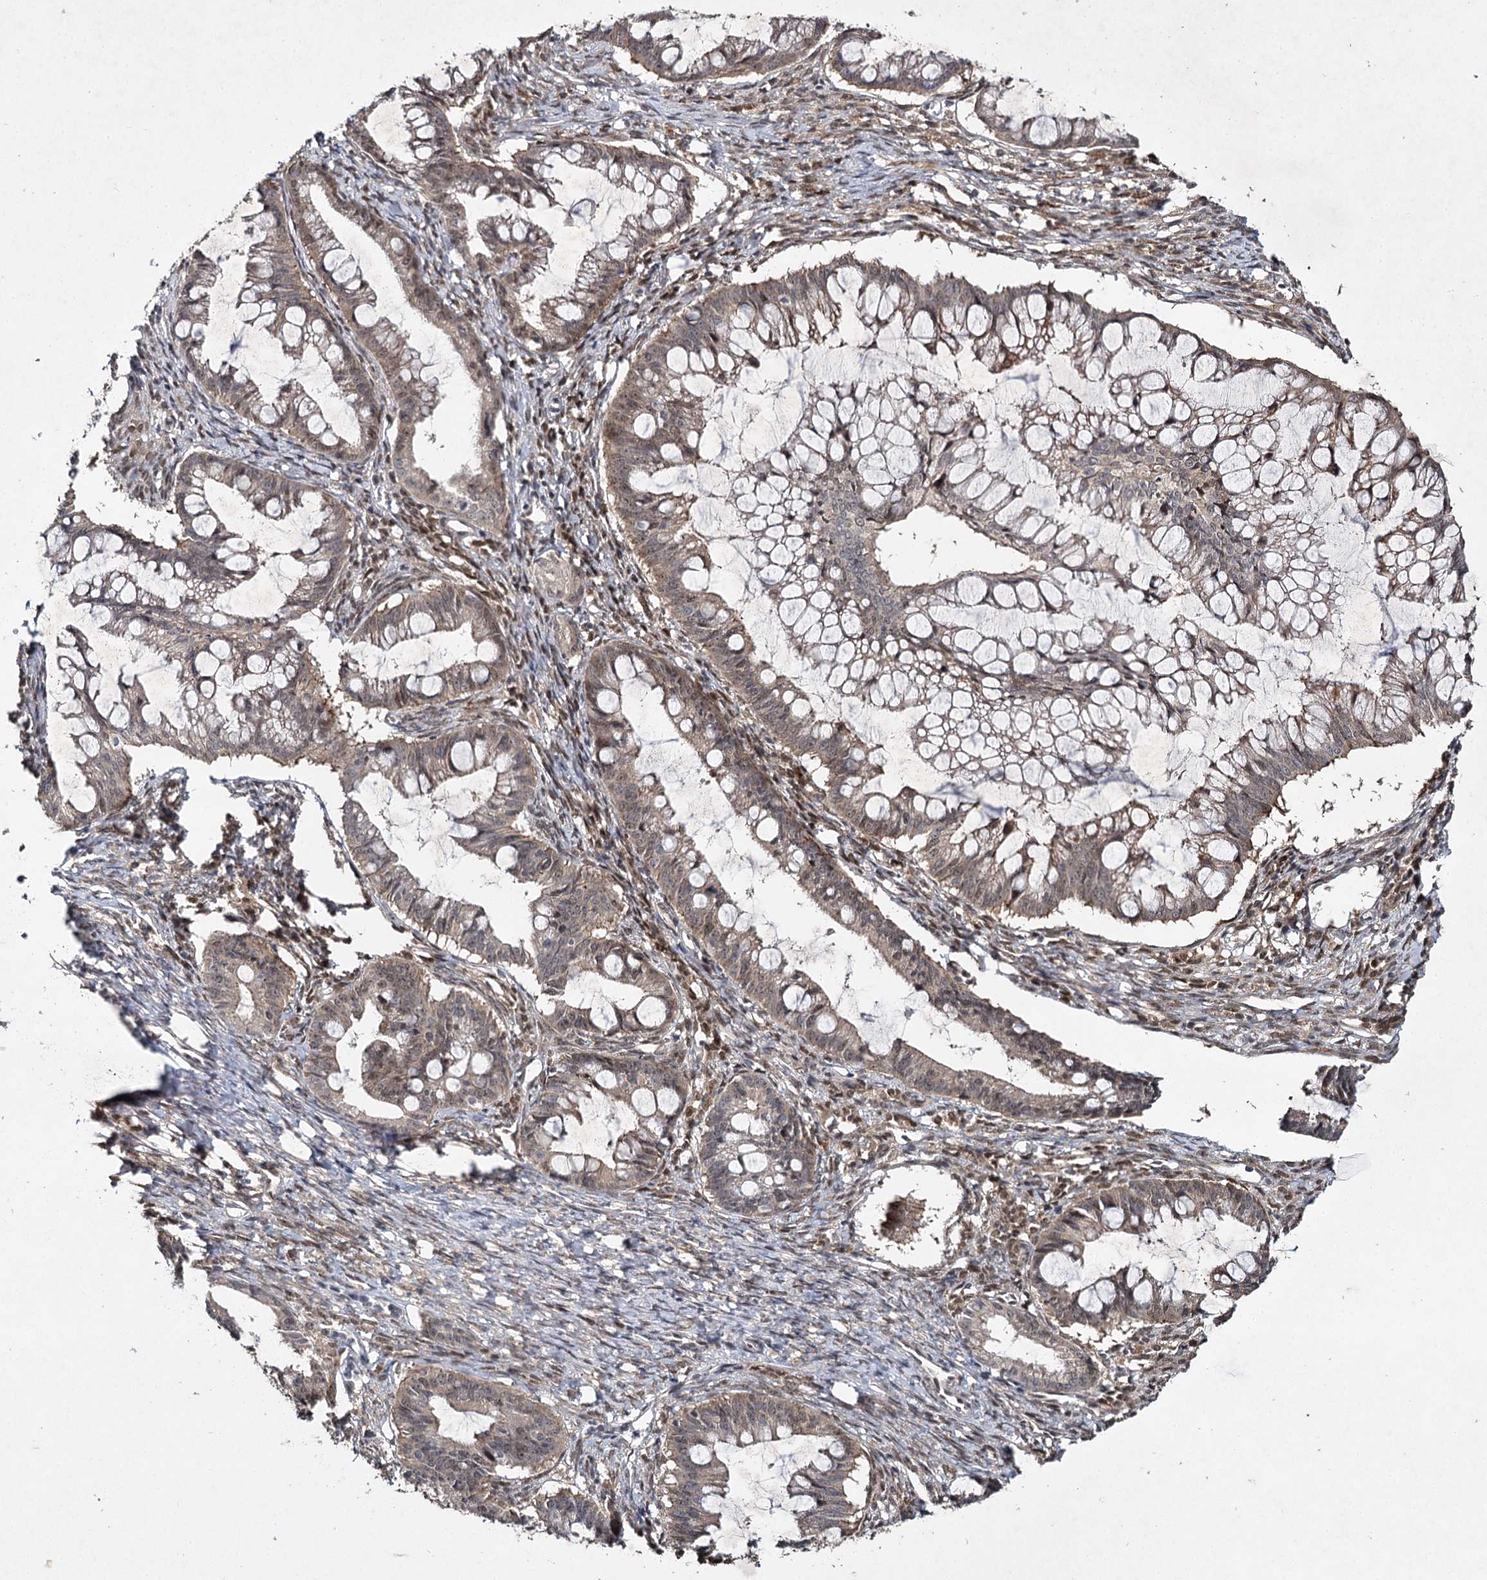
{"staining": {"intensity": "weak", "quantity": ">75%", "location": "cytoplasmic/membranous,nuclear"}, "tissue": "ovarian cancer", "cell_type": "Tumor cells", "image_type": "cancer", "snomed": [{"axis": "morphology", "description": "Cystadenocarcinoma, mucinous, NOS"}, {"axis": "topography", "description": "Ovary"}], "caption": "Ovarian cancer (mucinous cystadenocarcinoma) stained with DAB (3,3'-diaminobenzidine) immunohistochemistry (IHC) displays low levels of weak cytoplasmic/membranous and nuclear staining in about >75% of tumor cells.", "gene": "DCUN1D4", "patient": {"sex": "female", "age": 73}}